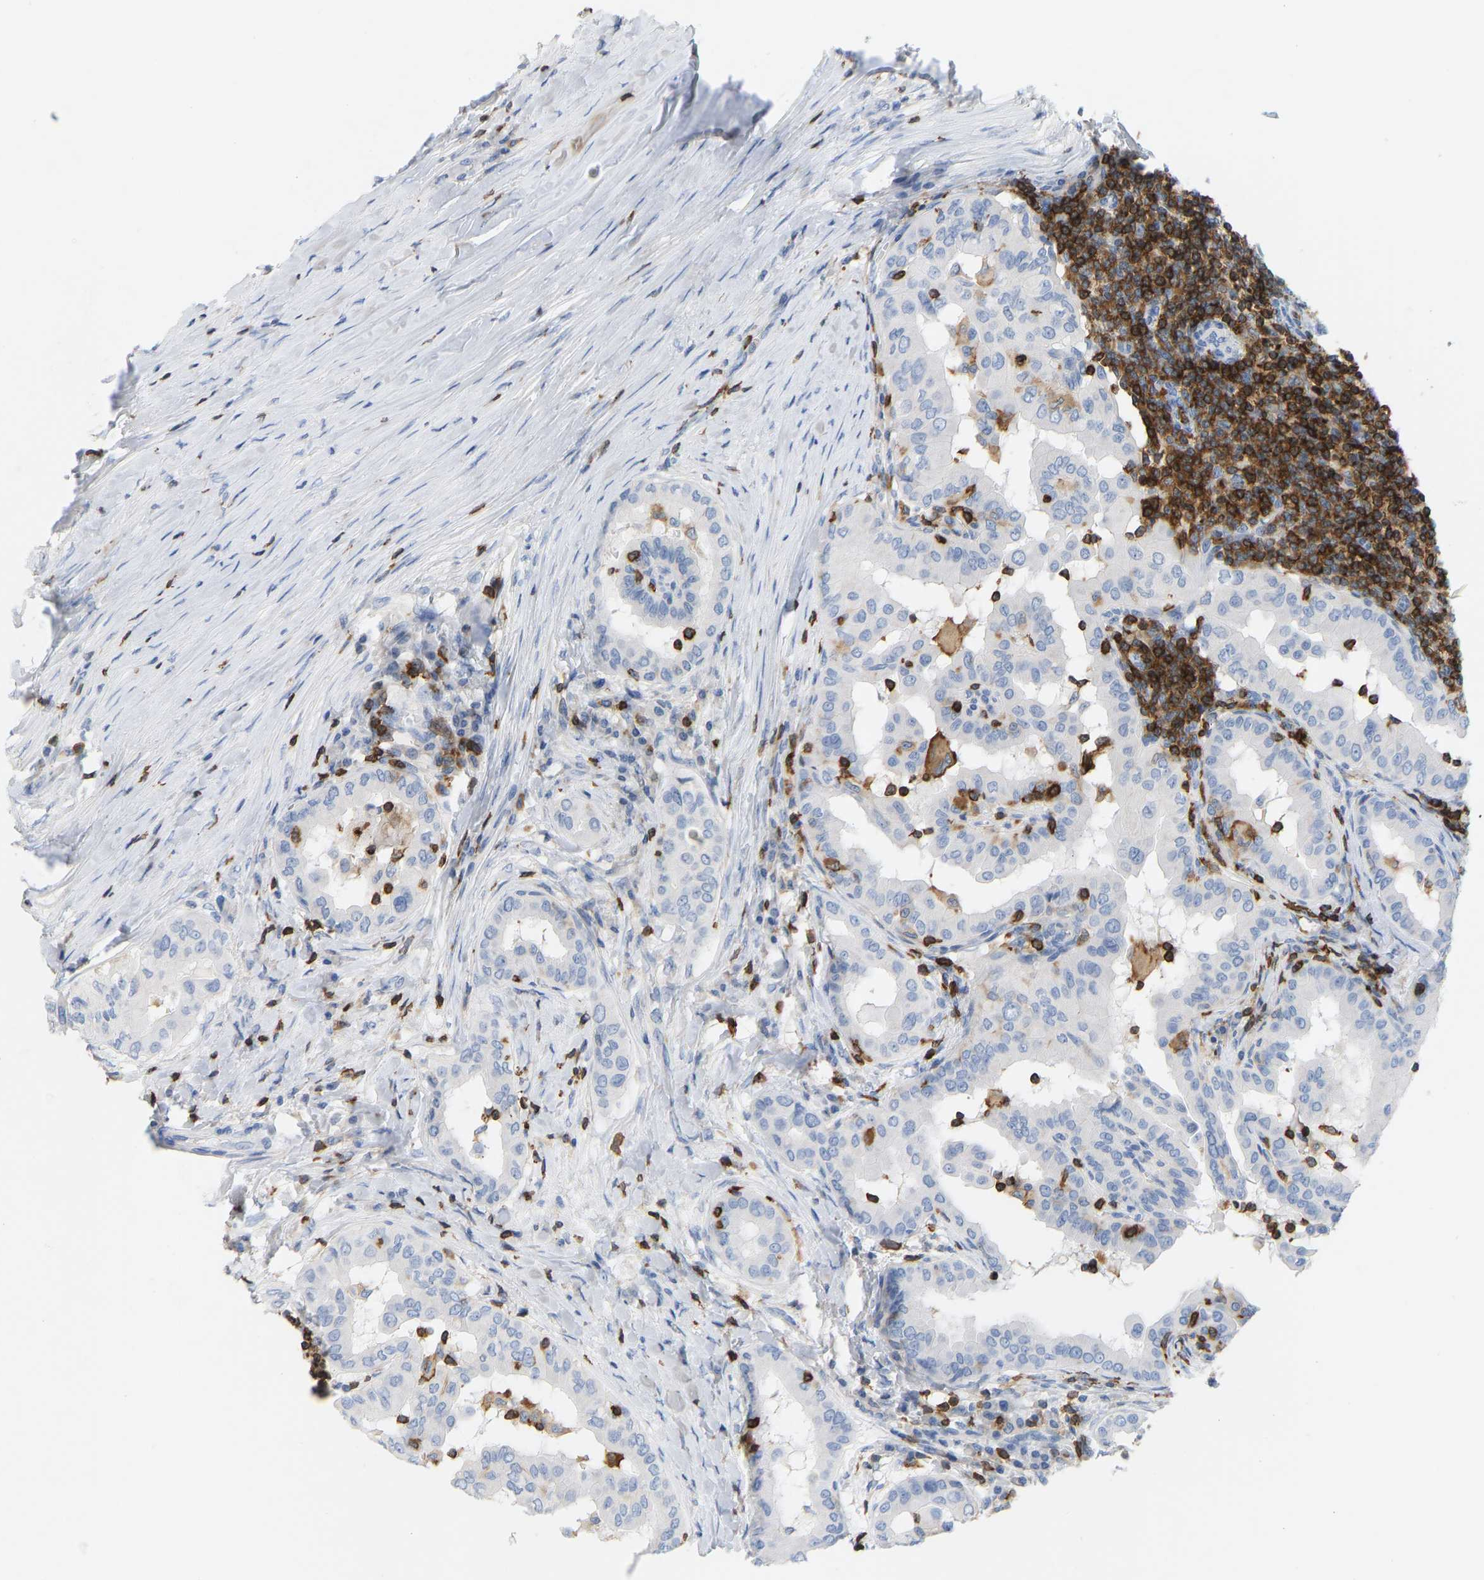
{"staining": {"intensity": "negative", "quantity": "none", "location": "none"}, "tissue": "thyroid cancer", "cell_type": "Tumor cells", "image_type": "cancer", "snomed": [{"axis": "morphology", "description": "Papillary adenocarcinoma, NOS"}, {"axis": "topography", "description": "Thyroid gland"}], "caption": "There is no significant staining in tumor cells of thyroid cancer (papillary adenocarcinoma).", "gene": "EVL", "patient": {"sex": "male", "age": 33}}